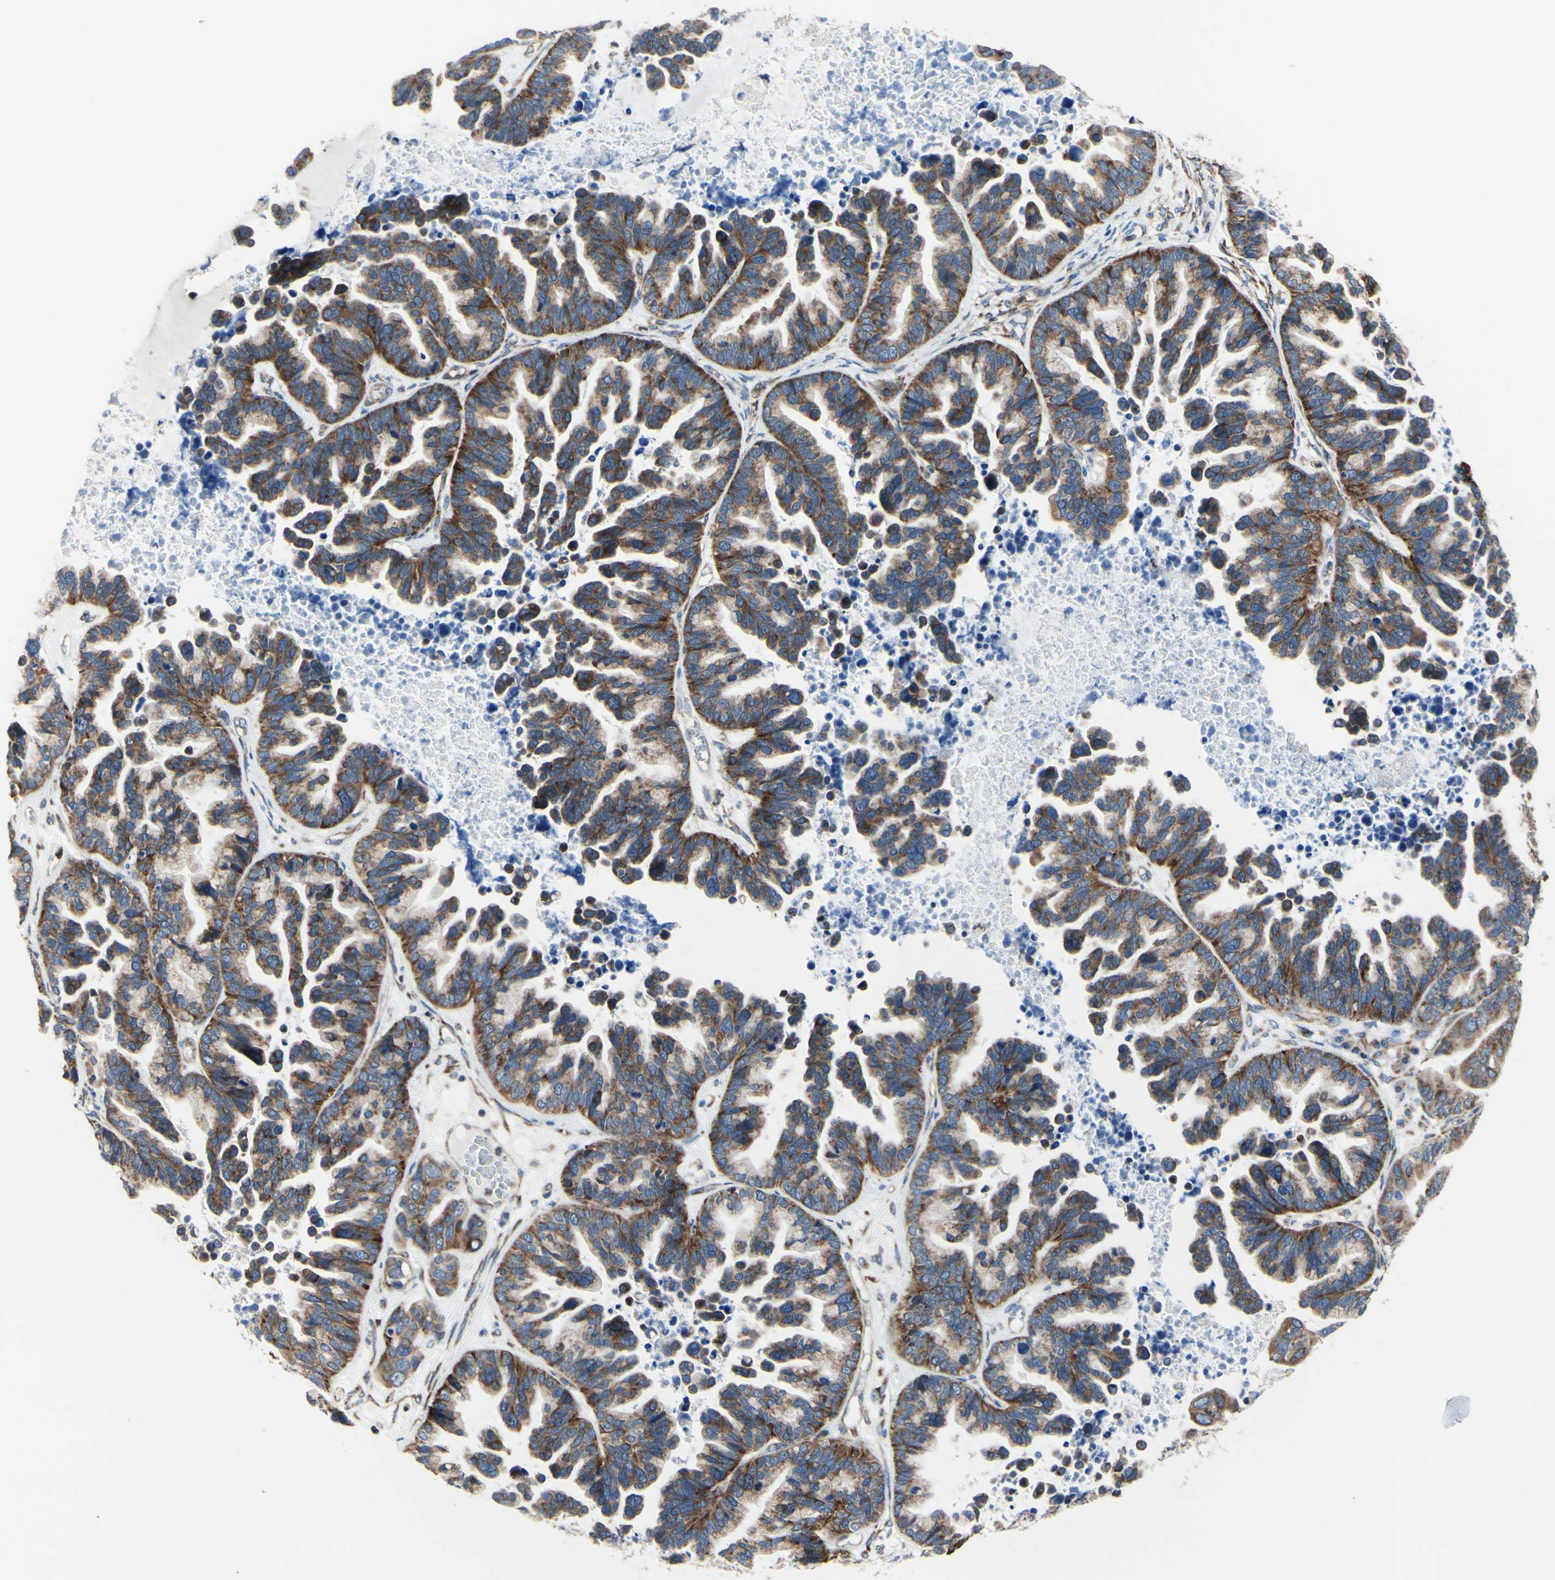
{"staining": {"intensity": "strong", "quantity": ">75%", "location": "cytoplasmic/membranous"}, "tissue": "ovarian cancer", "cell_type": "Tumor cells", "image_type": "cancer", "snomed": [{"axis": "morphology", "description": "Cystadenocarcinoma, serous, NOS"}, {"axis": "topography", "description": "Ovary"}], "caption": "This micrograph demonstrates immunohistochemistry staining of human ovarian serous cystadenocarcinoma, with high strong cytoplasmic/membranous expression in approximately >75% of tumor cells.", "gene": "FMR1", "patient": {"sex": "female", "age": 56}}